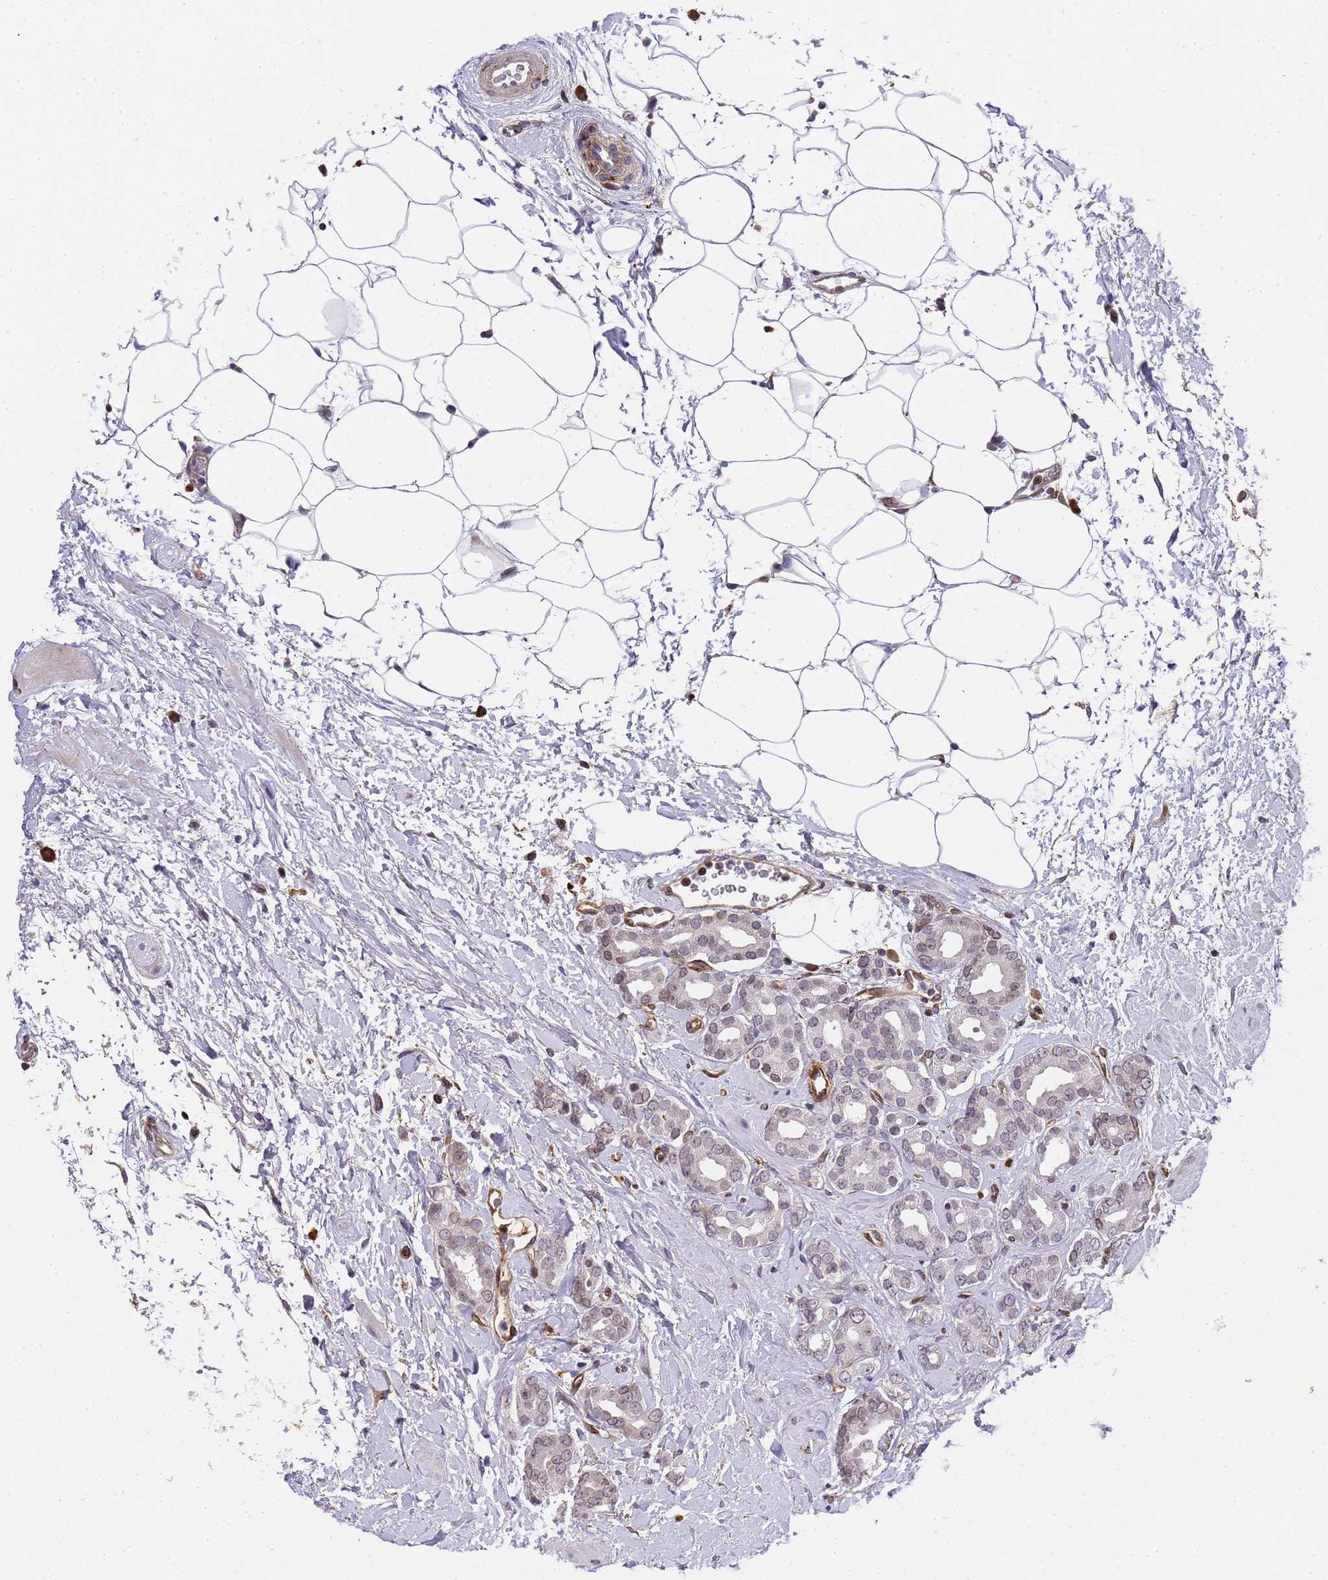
{"staining": {"intensity": "weak", "quantity": "<25%", "location": "nuclear"}, "tissue": "prostate cancer", "cell_type": "Tumor cells", "image_type": "cancer", "snomed": [{"axis": "morphology", "description": "Adenocarcinoma, High grade"}, {"axis": "topography", "description": "Prostate"}], "caption": "Prostate cancer (high-grade adenocarcinoma) was stained to show a protein in brown. There is no significant staining in tumor cells.", "gene": "IGFBP7", "patient": {"sex": "male", "age": 63}}